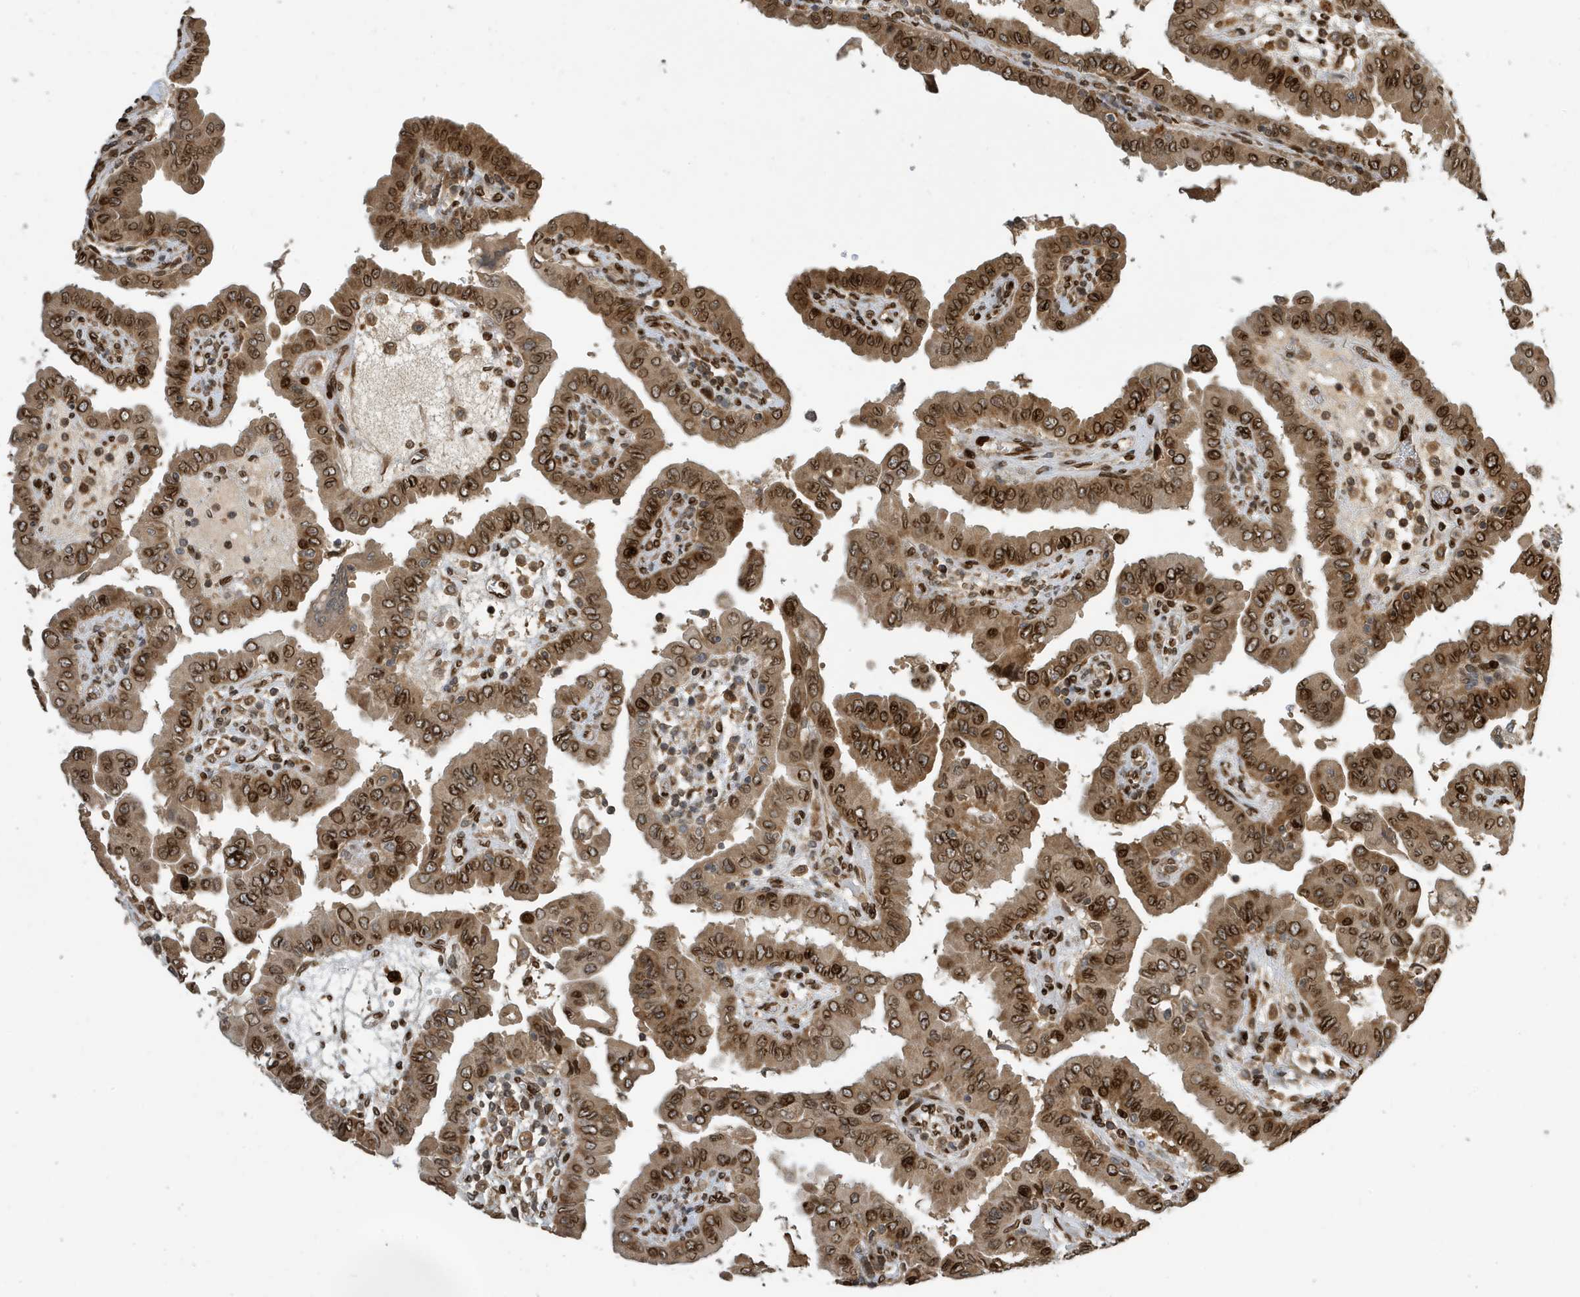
{"staining": {"intensity": "moderate", "quantity": ">75%", "location": "cytoplasmic/membranous,nuclear"}, "tissue": "thyroid cancer", "cell_type": "Tumor cells", "image_type": "cancer", "snomed": [{"axis": "morphology", "description": "Papillary adenocarcinoma, NOS"}, {"axis": "topography", "description": "Thyroid gland"}], "caption": "The micrograph reveals immunohistochemical staining of papillary adenocarcinoma (thyroid). There is moderate cytoplasmic/membranous and nuclear staining is appreciated in about >75% of tumor cells.", "gene": "DUSP18", "patient": {"sex": "male", "age": 33}}